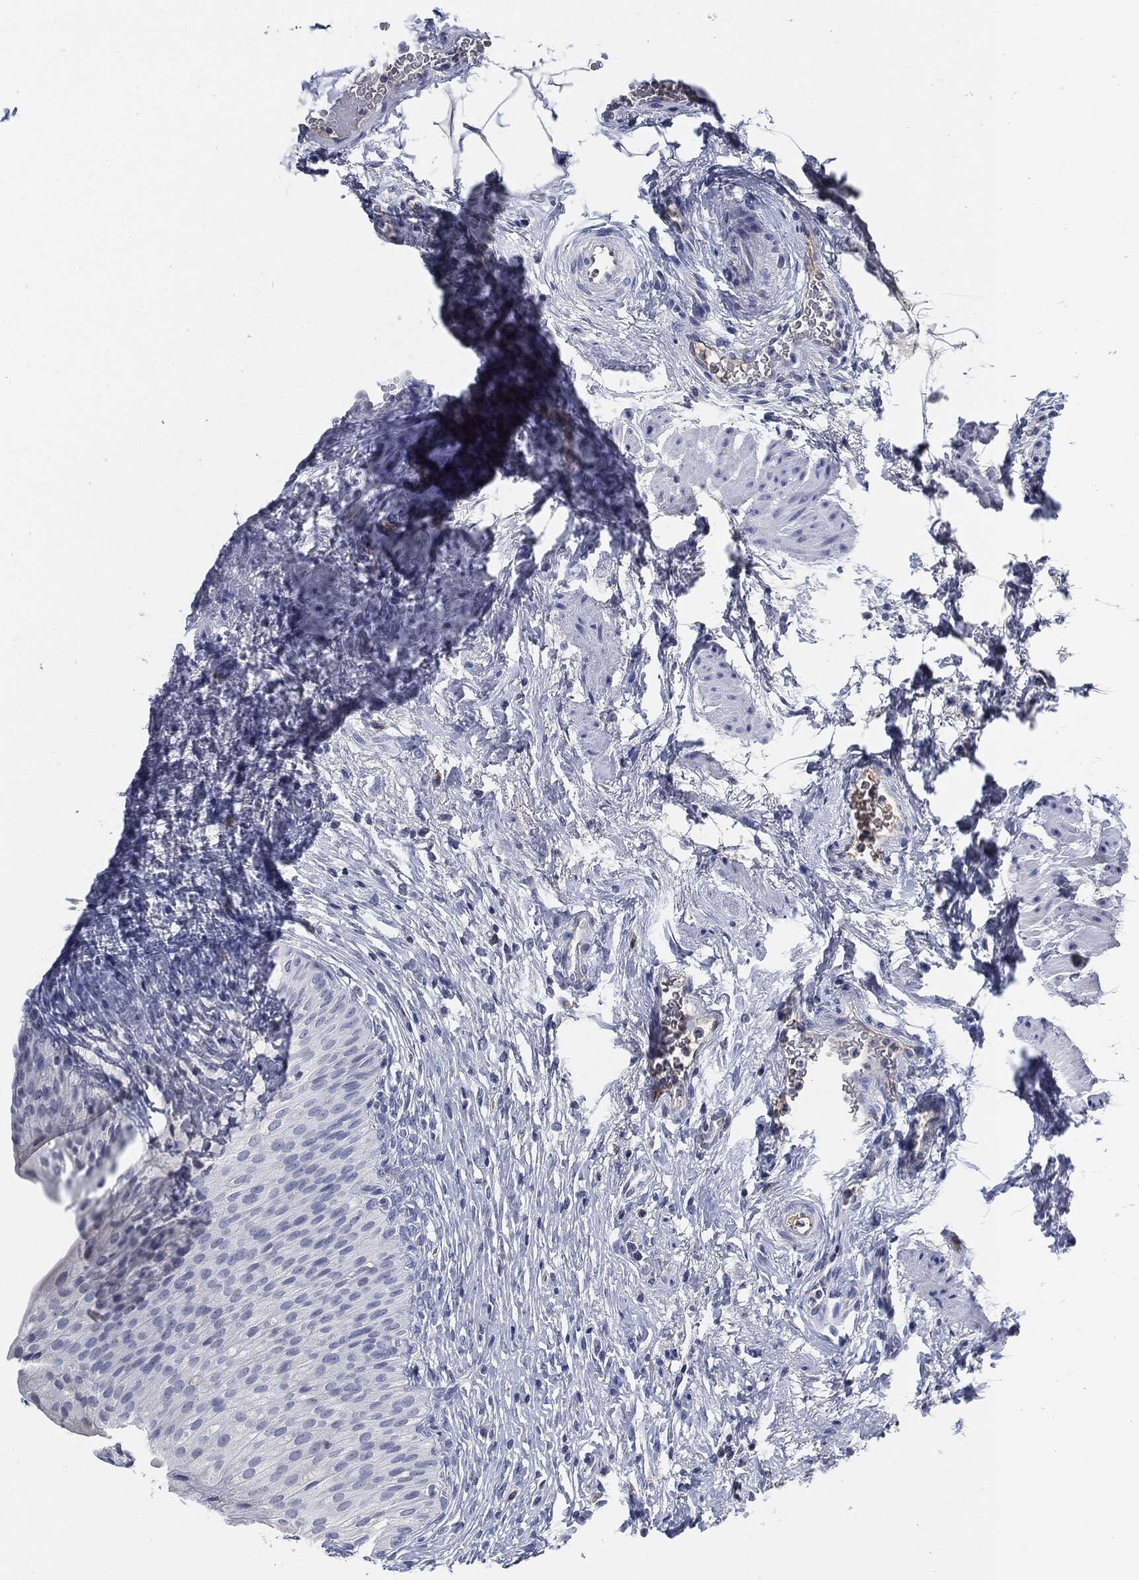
{"staining": {"intensity": "negative", "quantity": "none", "location": "none"}, "tissue": "urinary bladder", "cell_type": "Urothelial cells", "image_type": "normal", "snomed": [{"axis": "morphology", "description": "Normal tissue, NOS"}, {"axis": "topography", "description": "Urinary bladder"}], "caption": "High power microscopy micrograph of an immunohistochemistry photomicrograph of unremarkable urinary bladder, revealing no significant staining in urothelial cells.", "gene": "IL2RG", "patient": {"sex": "male", "age": 46}}